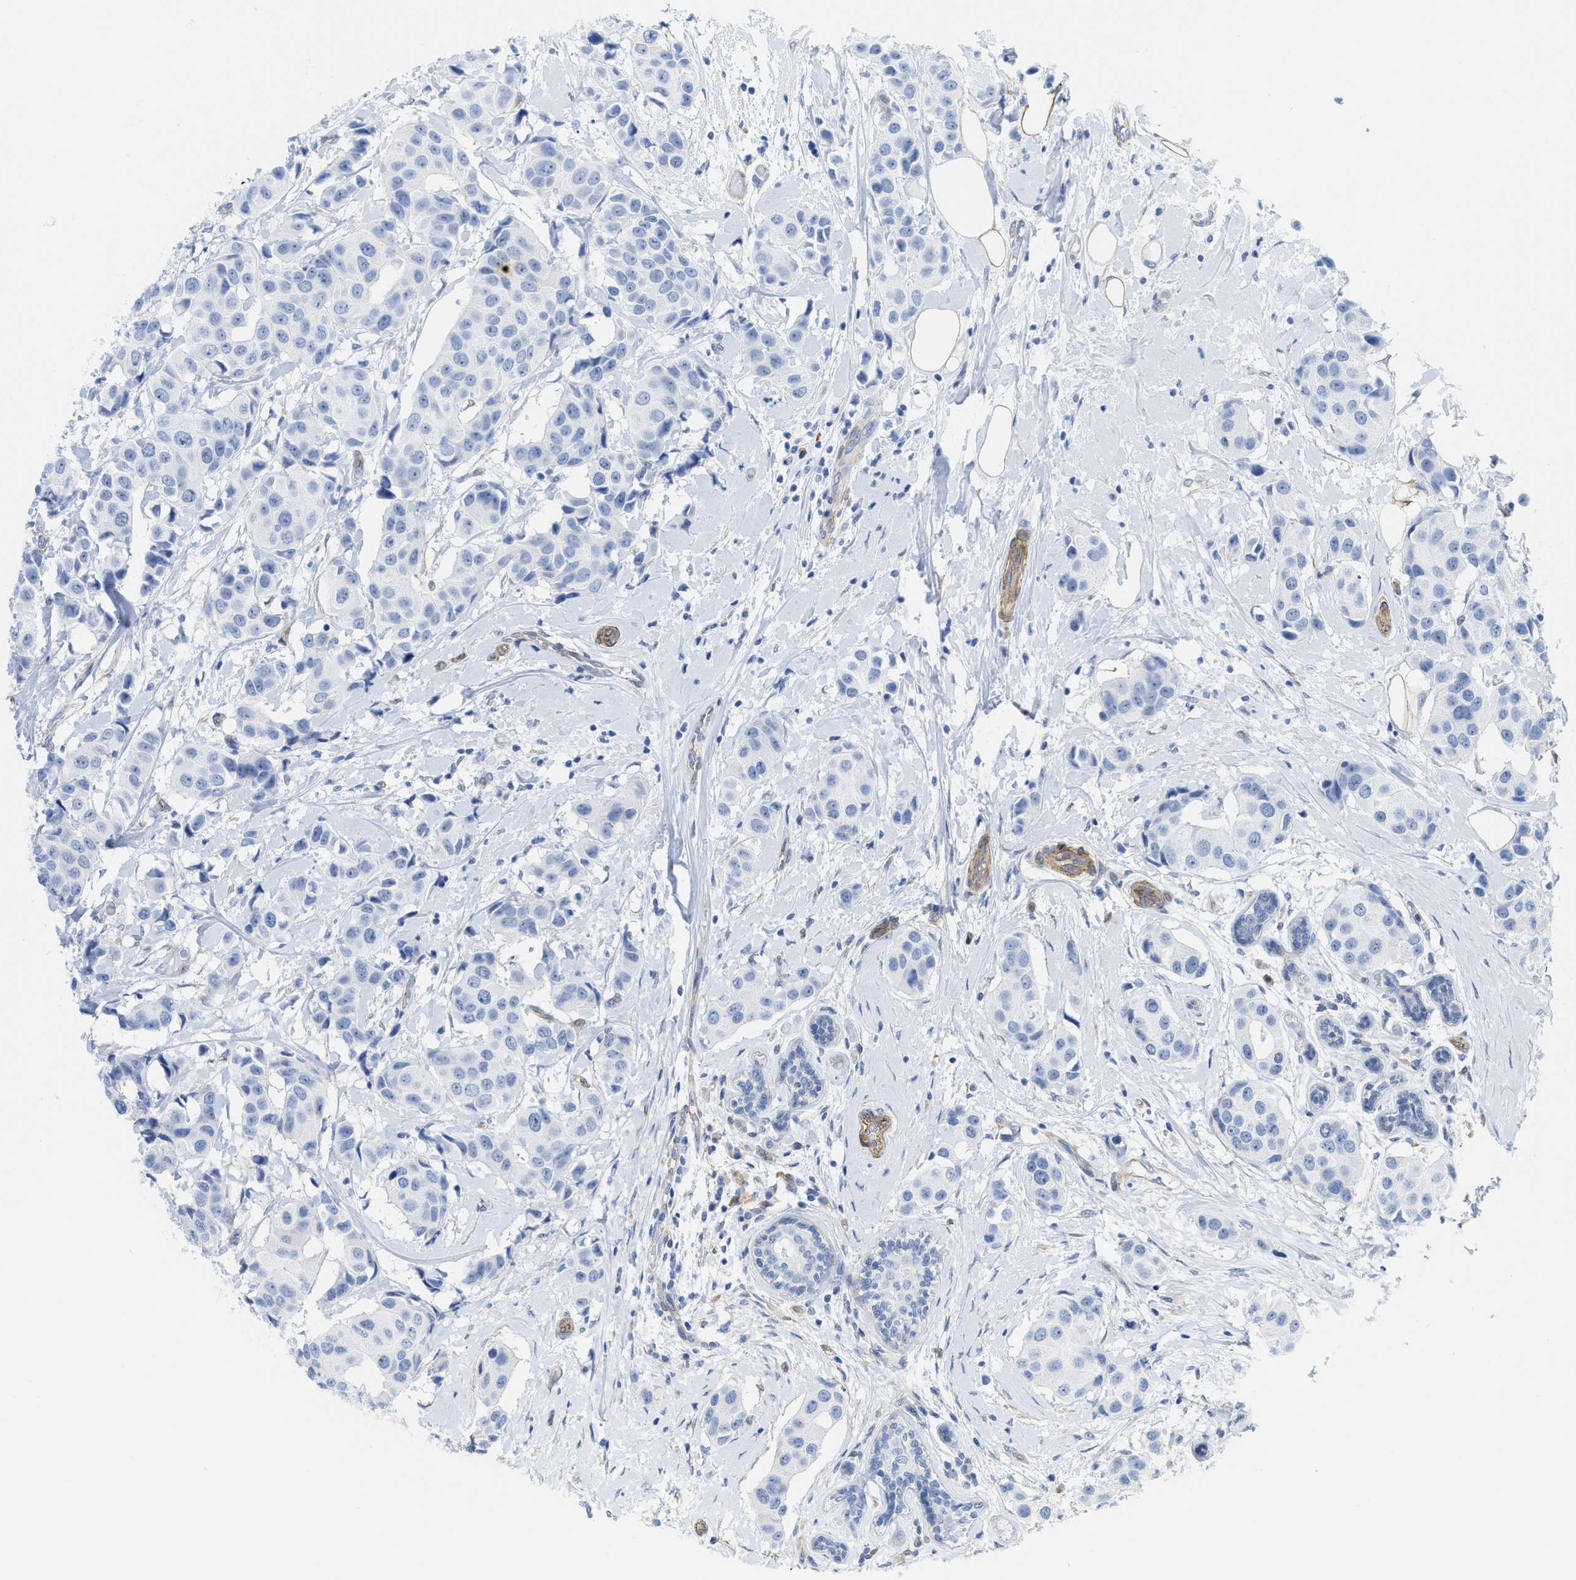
{"staining": {"intensity": "negative", "quantity": "none", "location": "none"}, "tissue": "breast cancer", "cell_type": "Tumor cells", "image_type": "cancer", "snomed": [{"axis": "morphology", "description": "Normal tissue, NOS"}, {"axis": "morphology", "description": "Duct carcinoma"}, {"axis": "topography", "description": "Breast"}], "caption": "High power microscopy image of an immunohistochemistry histopathology image of breast cancer (infiltrating ductal carcinoma), revealing no significant positivity in tumor cells. (Immunohistochemistry (ihc), brightfield microscopy, high magnification).", "gene": "TUB", "patient": {"sex": "female", "age": 39}}